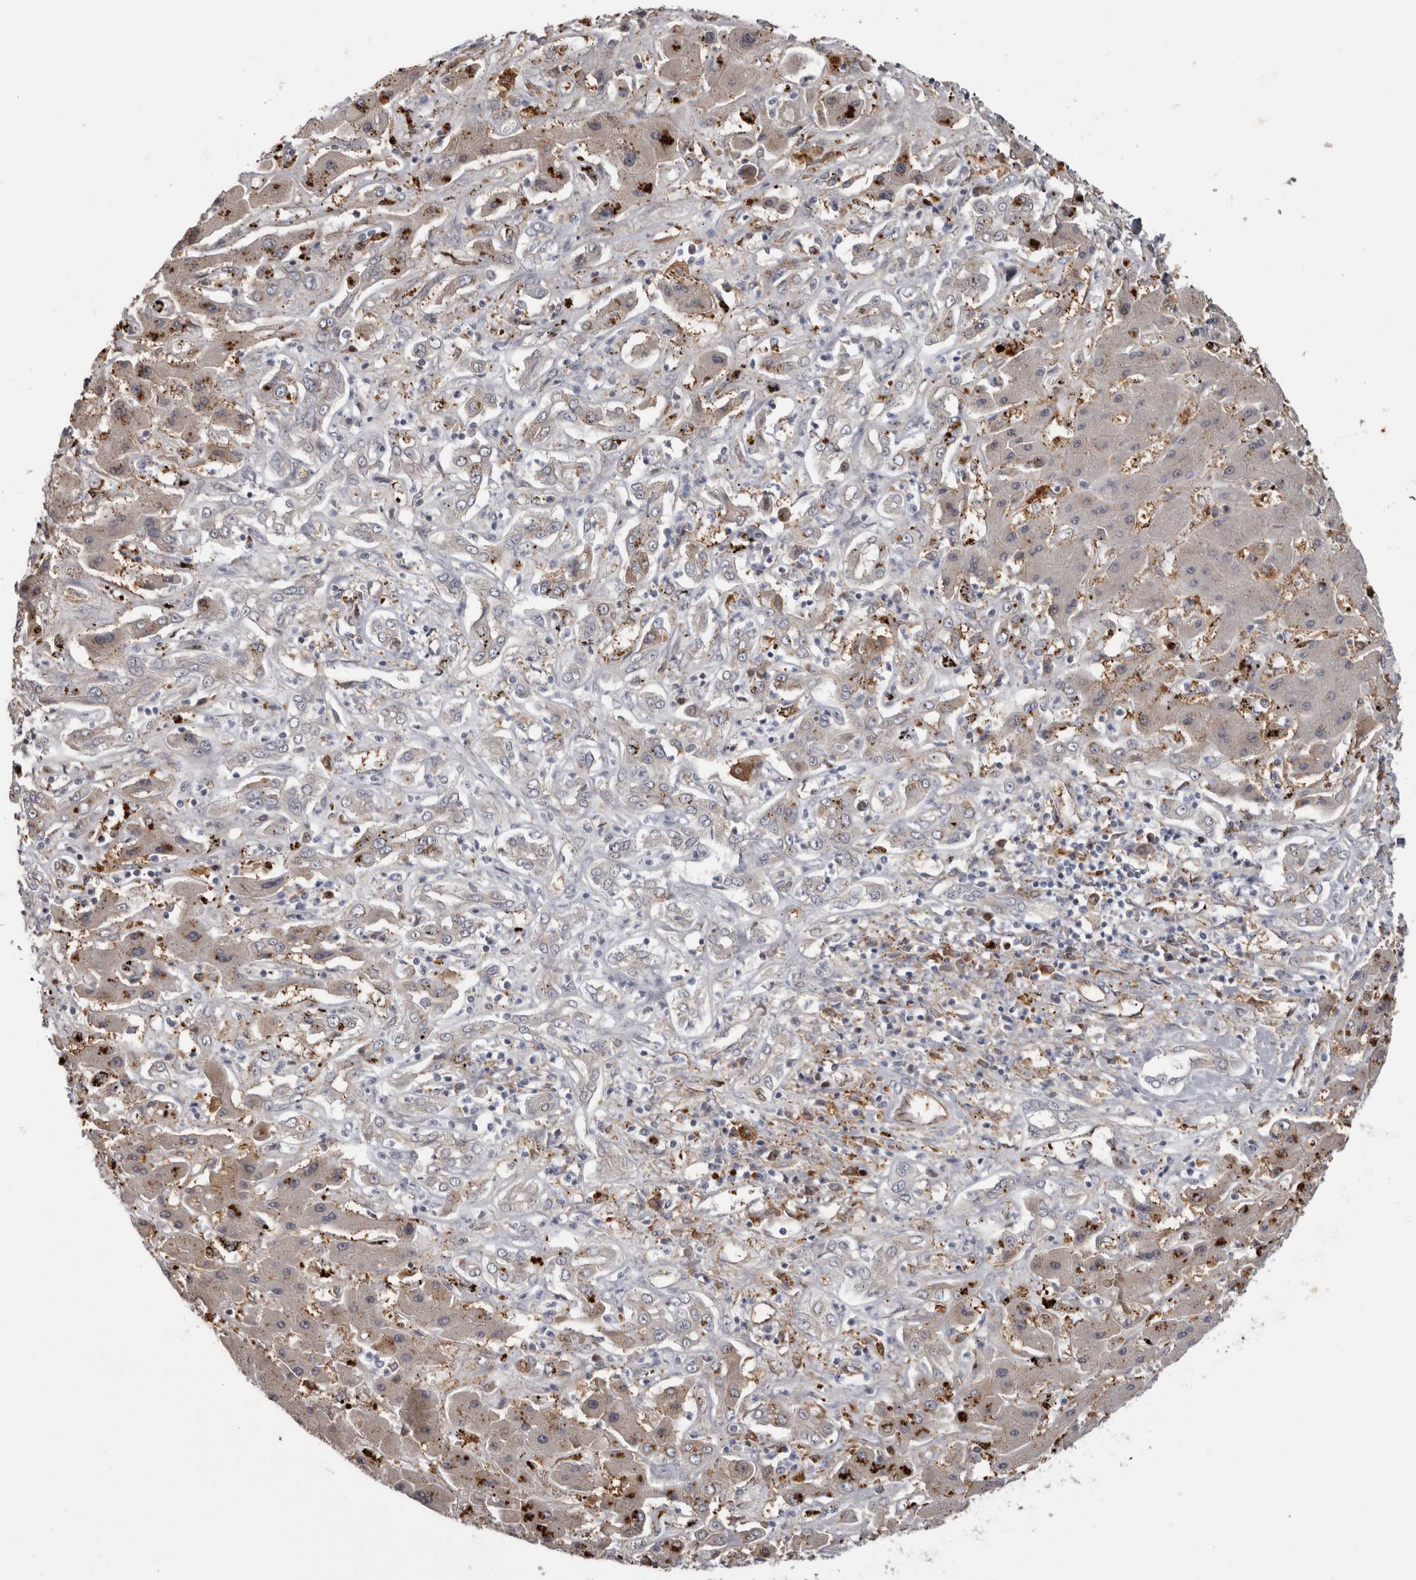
{"staining": {"intensity": "weak", "quantity": "25%-75%", "location": "cytoplasmic/membranous"}, "tissue": "liver cancer", "cell_type": "Tumor cells", "image_type": "cancer", "snomed": [{"axis": "morphology", "description": "Cholangiocarcinoma"}, {"axis": "topography", "description": "Liver"}], "caption": "Liver cancer (cholangiocarcinoma) stained for a protein (brown) shows weak cytoplasmic/membranous positive expression in approximately 25%-75% of tumor cells.", "gene": "CDCA8", "patient": {"sex": "male", "age": 67}}